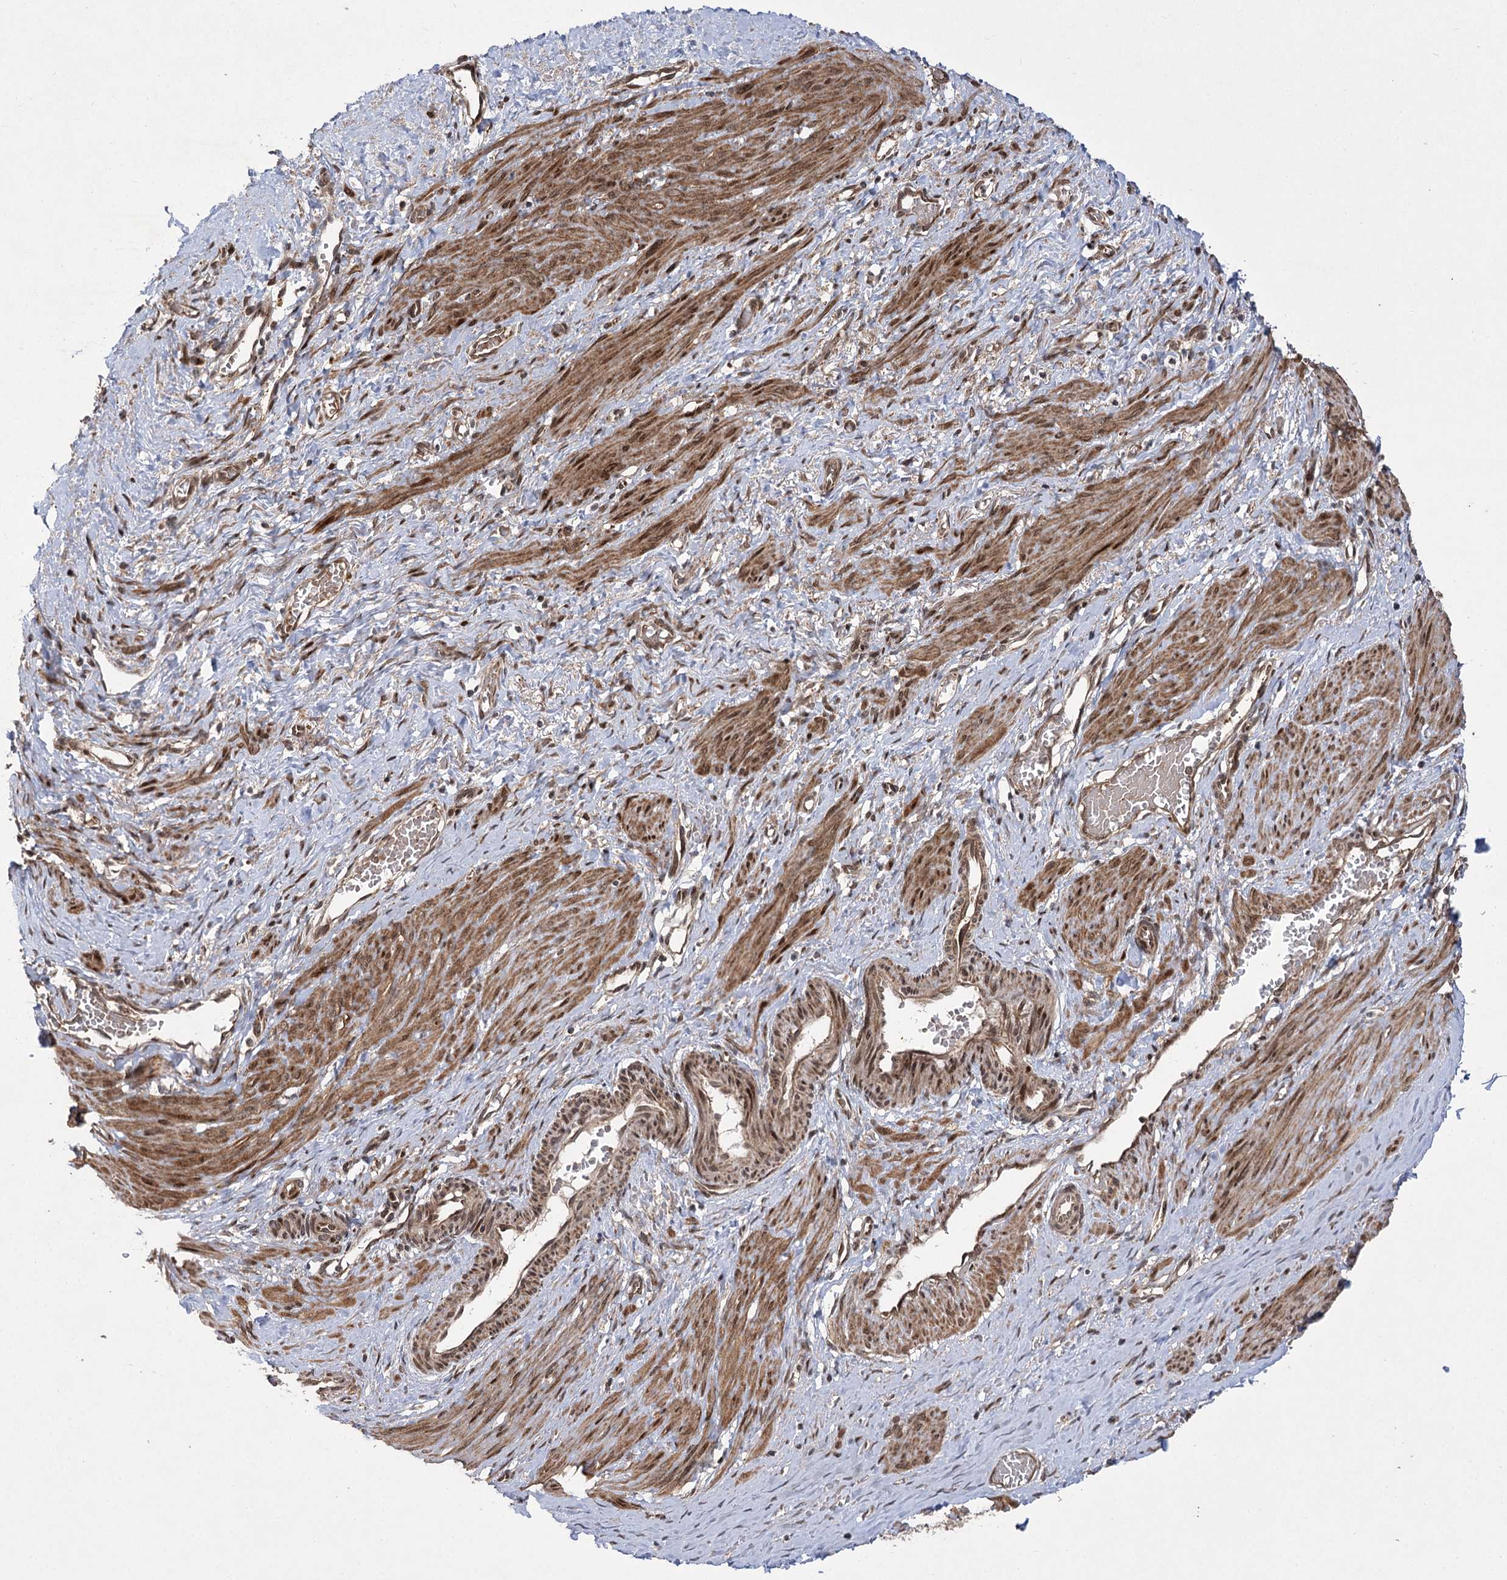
{"staining": {"intensity": "strong", "quantity": ">75%", "location": "cytoplasmic/membranous,nuclear"}, "tissue": "smooth muscle", "cell_type": "Smooth muscle cells", "image_type": "normal", "snomed": [{"axis": "morphology", "description": "Normal tissue, NOS"}, {"axis": "topography", "description": "Endometrium"}], "caption": "IHC of normal human smooth muscle displays high levels of strong cytoplasmic/membranous,nuclear expression in approximately >75% of smooth muscle cells. The protein of interest is shown in brown color, while the nuclei are stained blue.", "gene": "TENM2", "patient": {"sex": "female", "age": 33}}